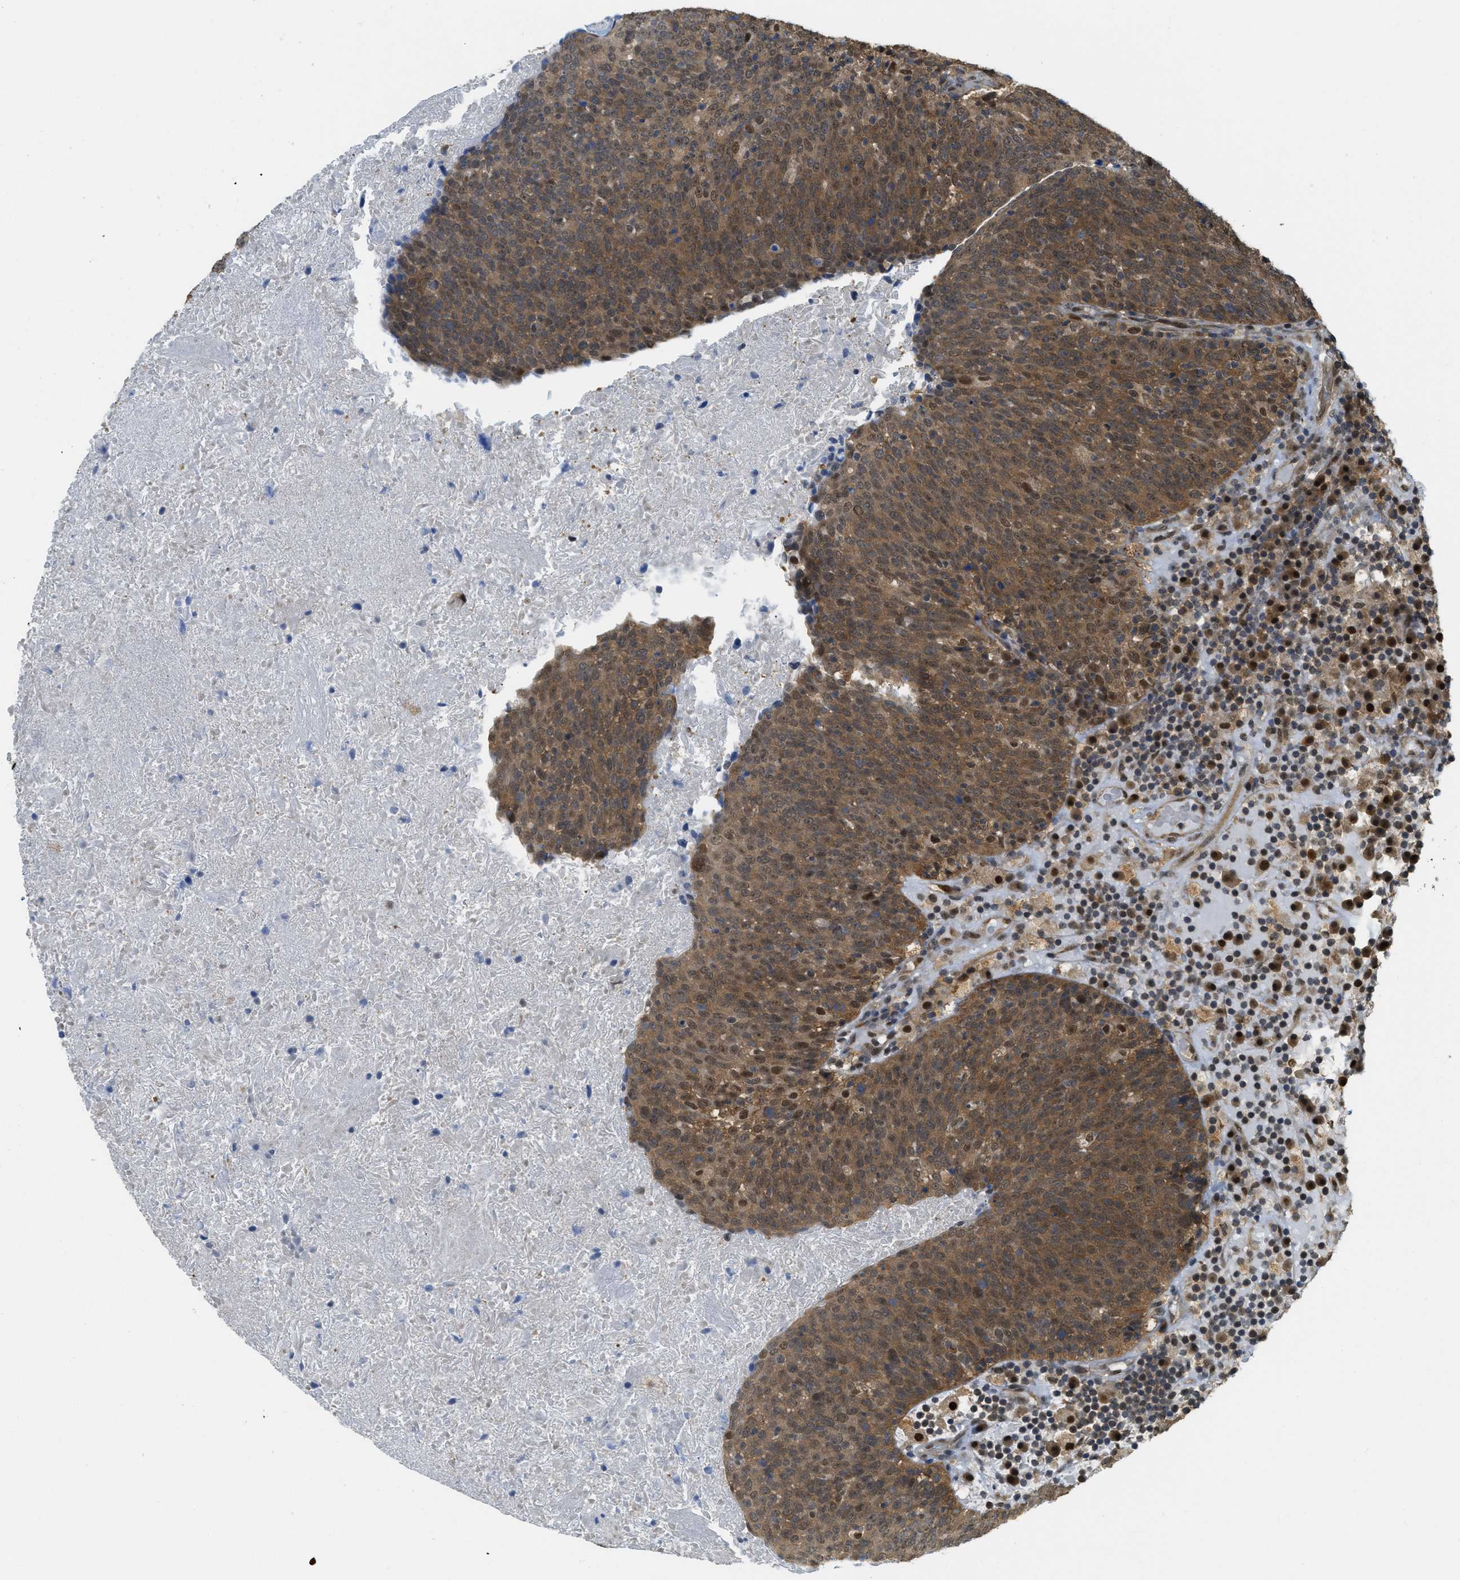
{"staining": {"intensity": "moderate", "quantity": ">75%", "location": "cytoplasmic/membranous,nuclear"}, "tissue": "head and neck cancer", "cell_type": "Tumor cells", "image_type": "cancer", "snomed": [{"axis": "morphology", "description": "Squamous cell carcinoma, NOS"}, {"axis": "morphology", "description": "Squamous cell carcinoma, metastatic, NOS"}, {"axis": "topography", "description": "Lymph node"}, {"axis": "topography", "description": "Head-Neck"}], "caption": "Squamous cell carcinoma (head and neck) stained with a brown dye reveals moderate cytoplasmic/membranous and nuclear positive staining in about >75% of tumor cells.", "gene": "PSMC5", "patient": {"sex": "male", "age": 62}}